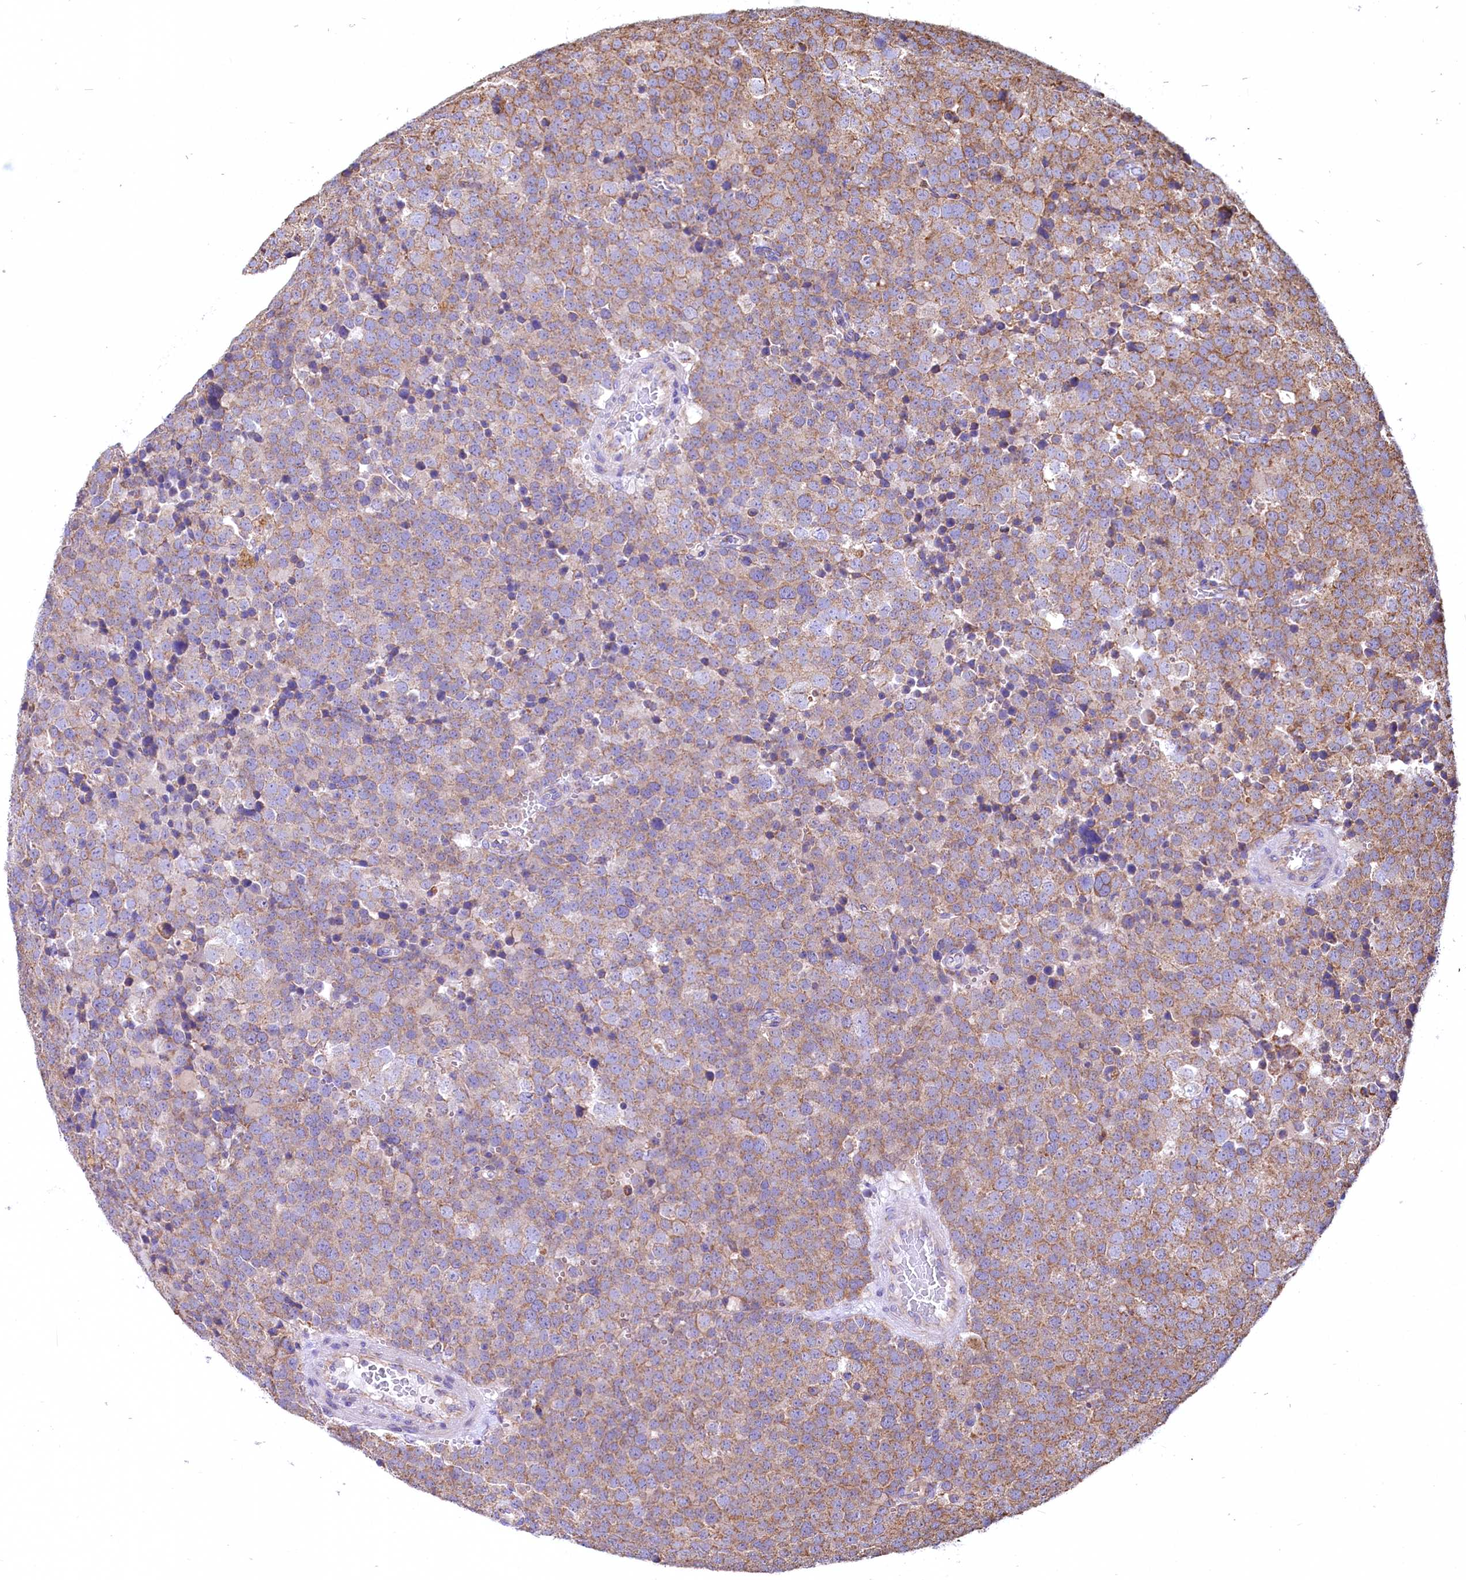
{"staining": {"intensity": "moderate", "quantity": "25%-75%", "location": "cytoplasmic/membranous"}, "tissue": "testis cancer", "cell_type": "Tumor cells", "image_type": "cancer", "snomed": [{"axis": "morphology", "description": "Seminoma, NOS"}, {"axis": "topography", "description": "Testis"}], "caption": "Immunohistochemical staining of testis cancer (seminoma) displays medium levels of moderate cytoplasmic/membranous protein staining in approximately 25%-75% of tumor cells.", "gene": "NUDT15", "patient": {"sex": "male", "age": 71}}